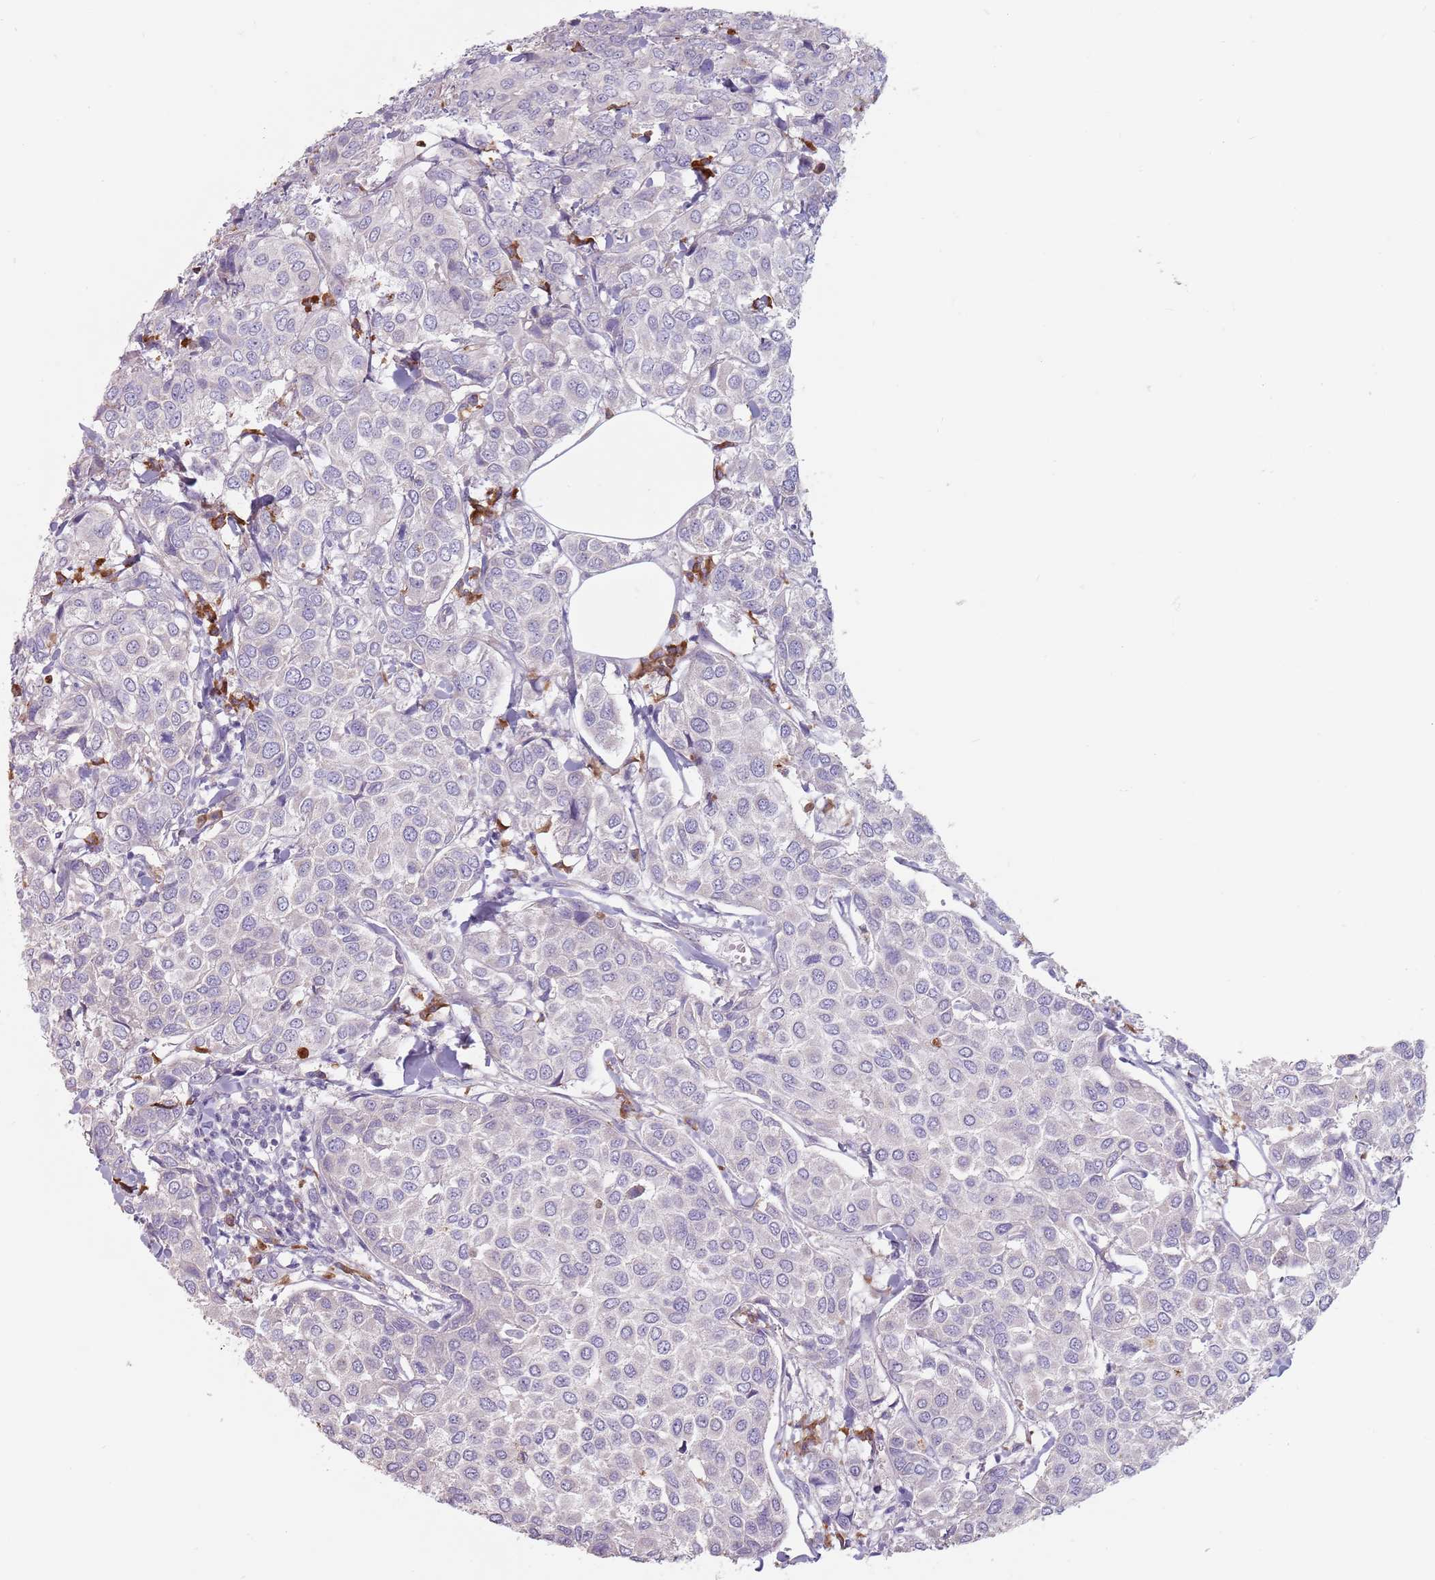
{"staining": {"intensity": "negative", "quantity": "none", "location": "none"}, "tissue": "breast cancer", "cell_type": "Tumor cells", "image_type": "cancer", "snomed": [{"axis": "morphology", "description": "Duct carcinoma"}, {"axis": "topography", "description": "Breast"}], "caption": "Human breast cancer stained for a protein using IHC reveals no positivity in tumor cells.", "gene": "DXO", "patient": {"sex": "female", "age": 55}}